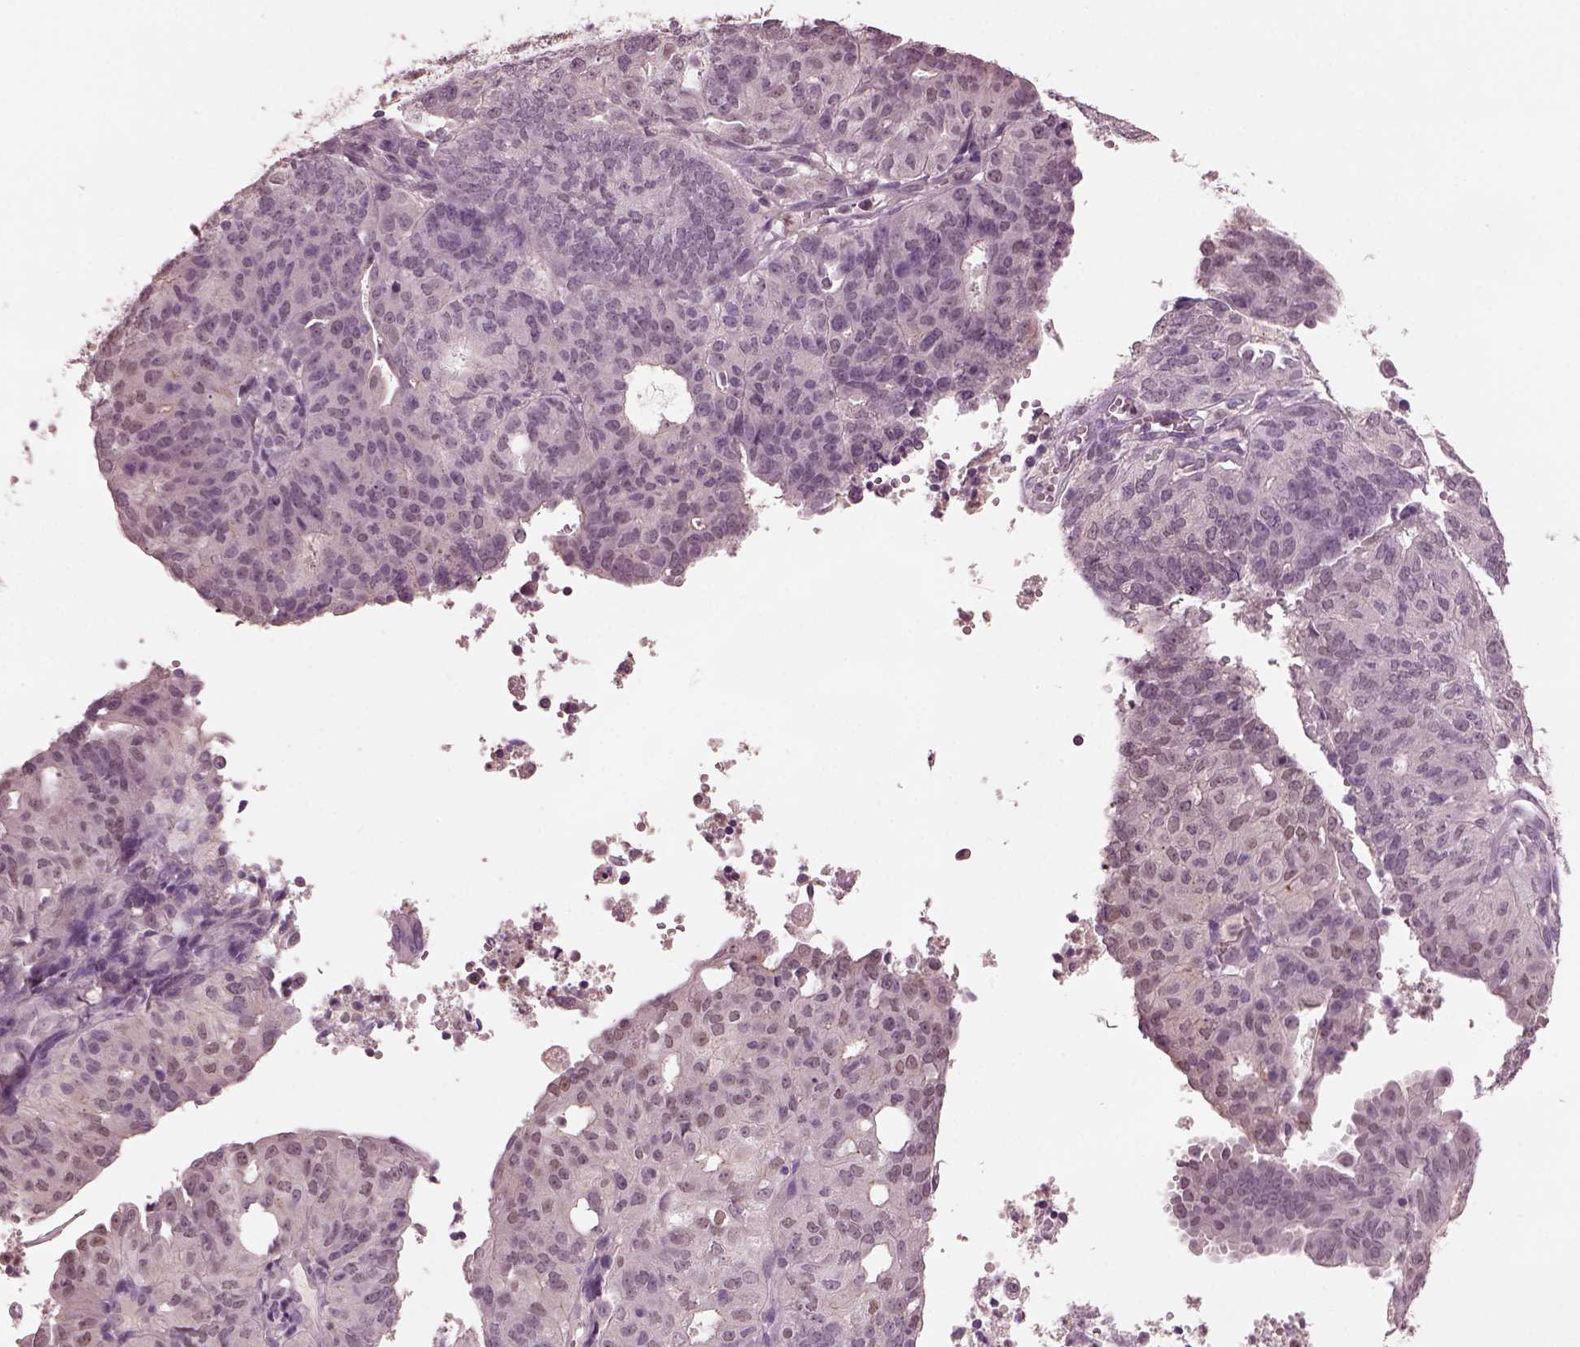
{"staining": {"intensity": "negative", "quantity": "none", "location": "none"}, "tissue": "endometrial cancer", "cell_type": "Tumor cells", "image_type": "cancer", "snomed": [{"axis": "morphology", "description": "Adenocarcinoma, NOS"}, {"axis": "topography", "description": "Endometrium"}], "caption": "Endometrial adenocarcinoma was stained to show a protein in brown. There is no significant staining in tumor cells.", "gene": "TSKS", "patient": {"sex": "female", "age": 82}}